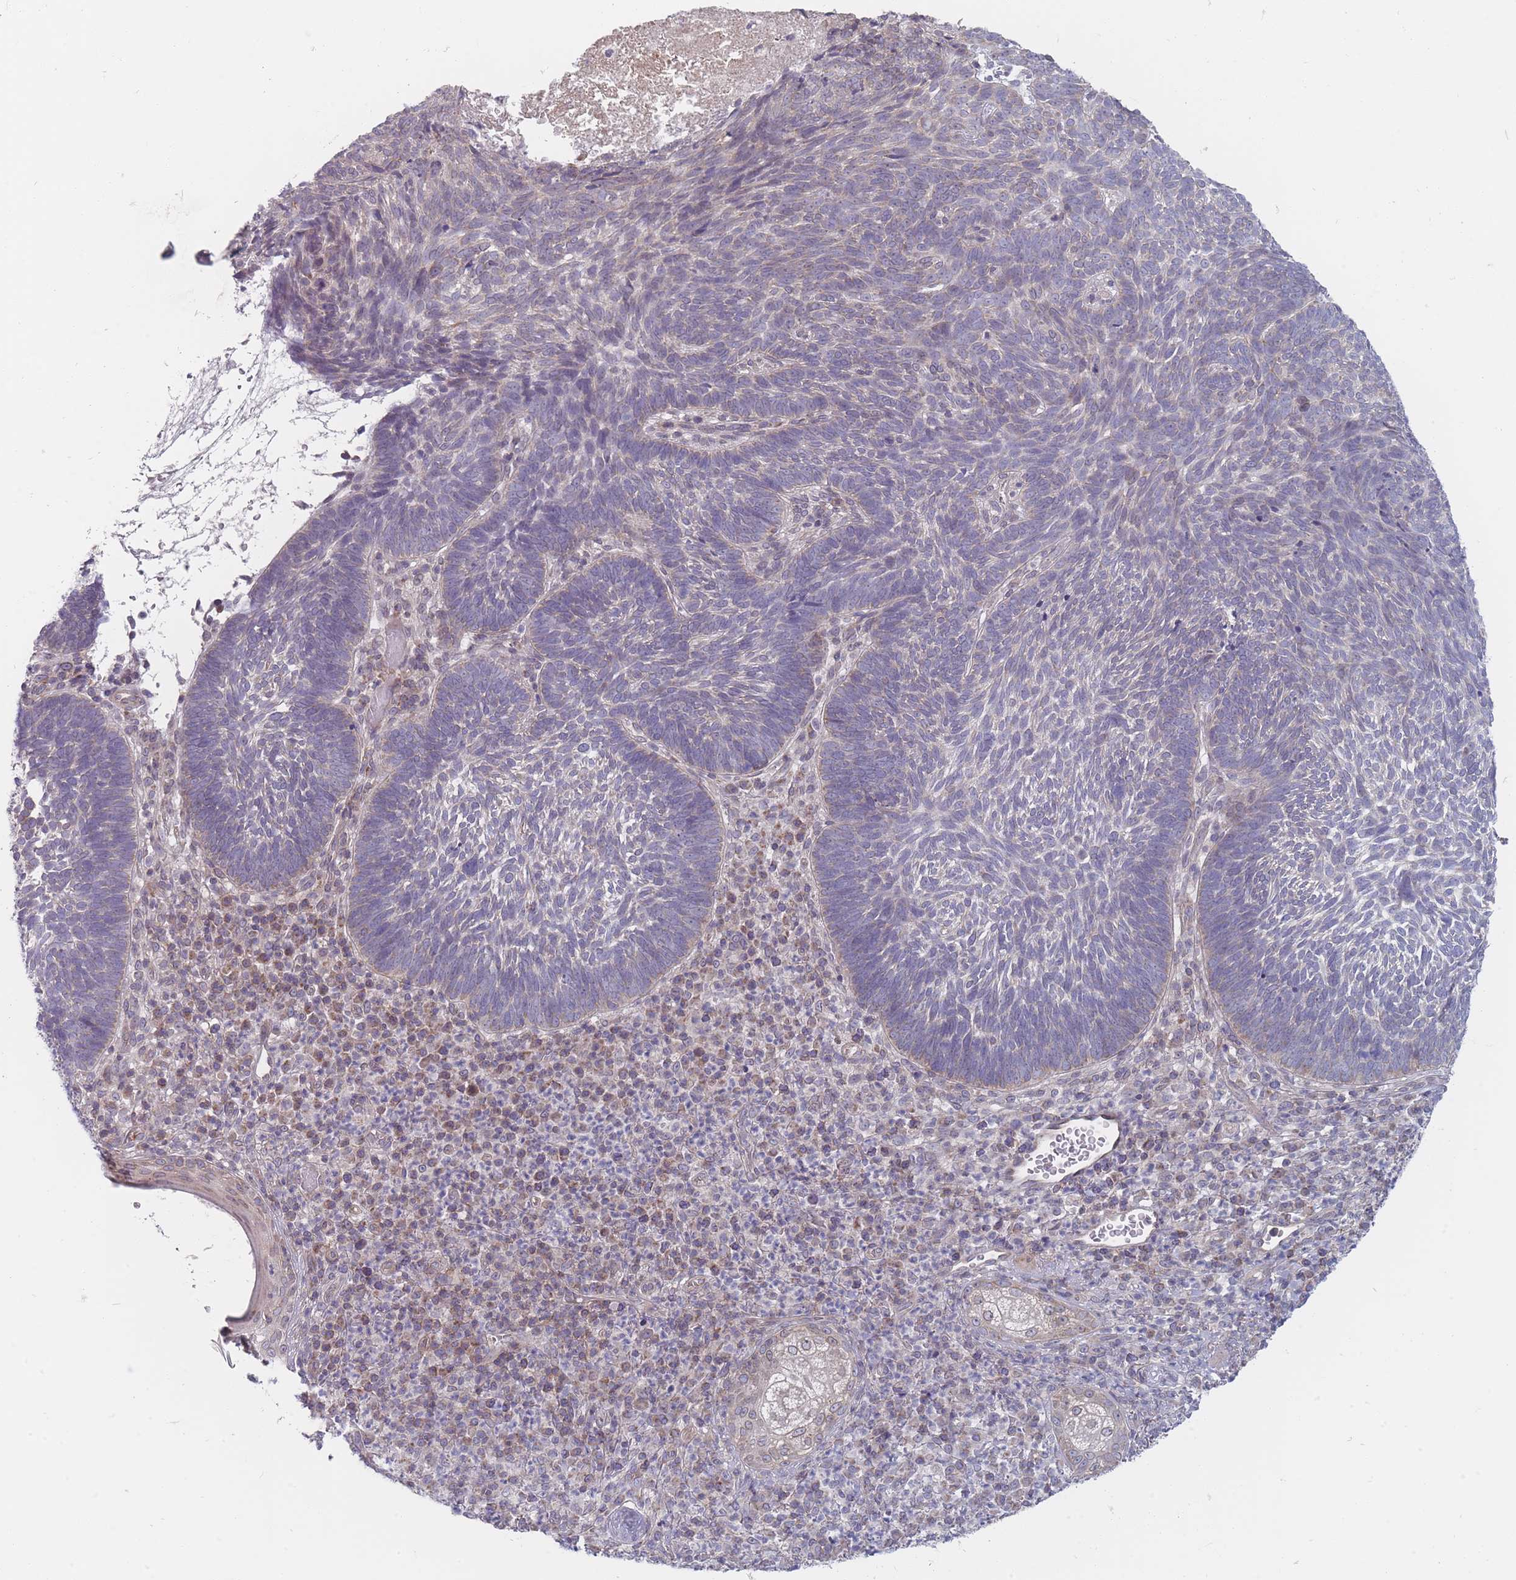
{"staining": {"intensity": "negative", "quantity": "none", "location": "none"}, "tissue": "skin cancer", "cell_type": "Tumor cells", "image_type": "cancer", "snomed": [{"axis": "morphology", "description": "Basal cell carcinoma"}, {"axis": "topography", "description": "Skin"}], "caption": "Immunohistochemistry (IHC) photomicrograph of neoplastic tissue: basal cell carcinoma (skin) stained with DAB (3,3'-diaminobenzidine) exhibits no significant protein expression in tumor cells.", "gene": "PCDH12", "patient": {"sex": "male", "age": 88}}